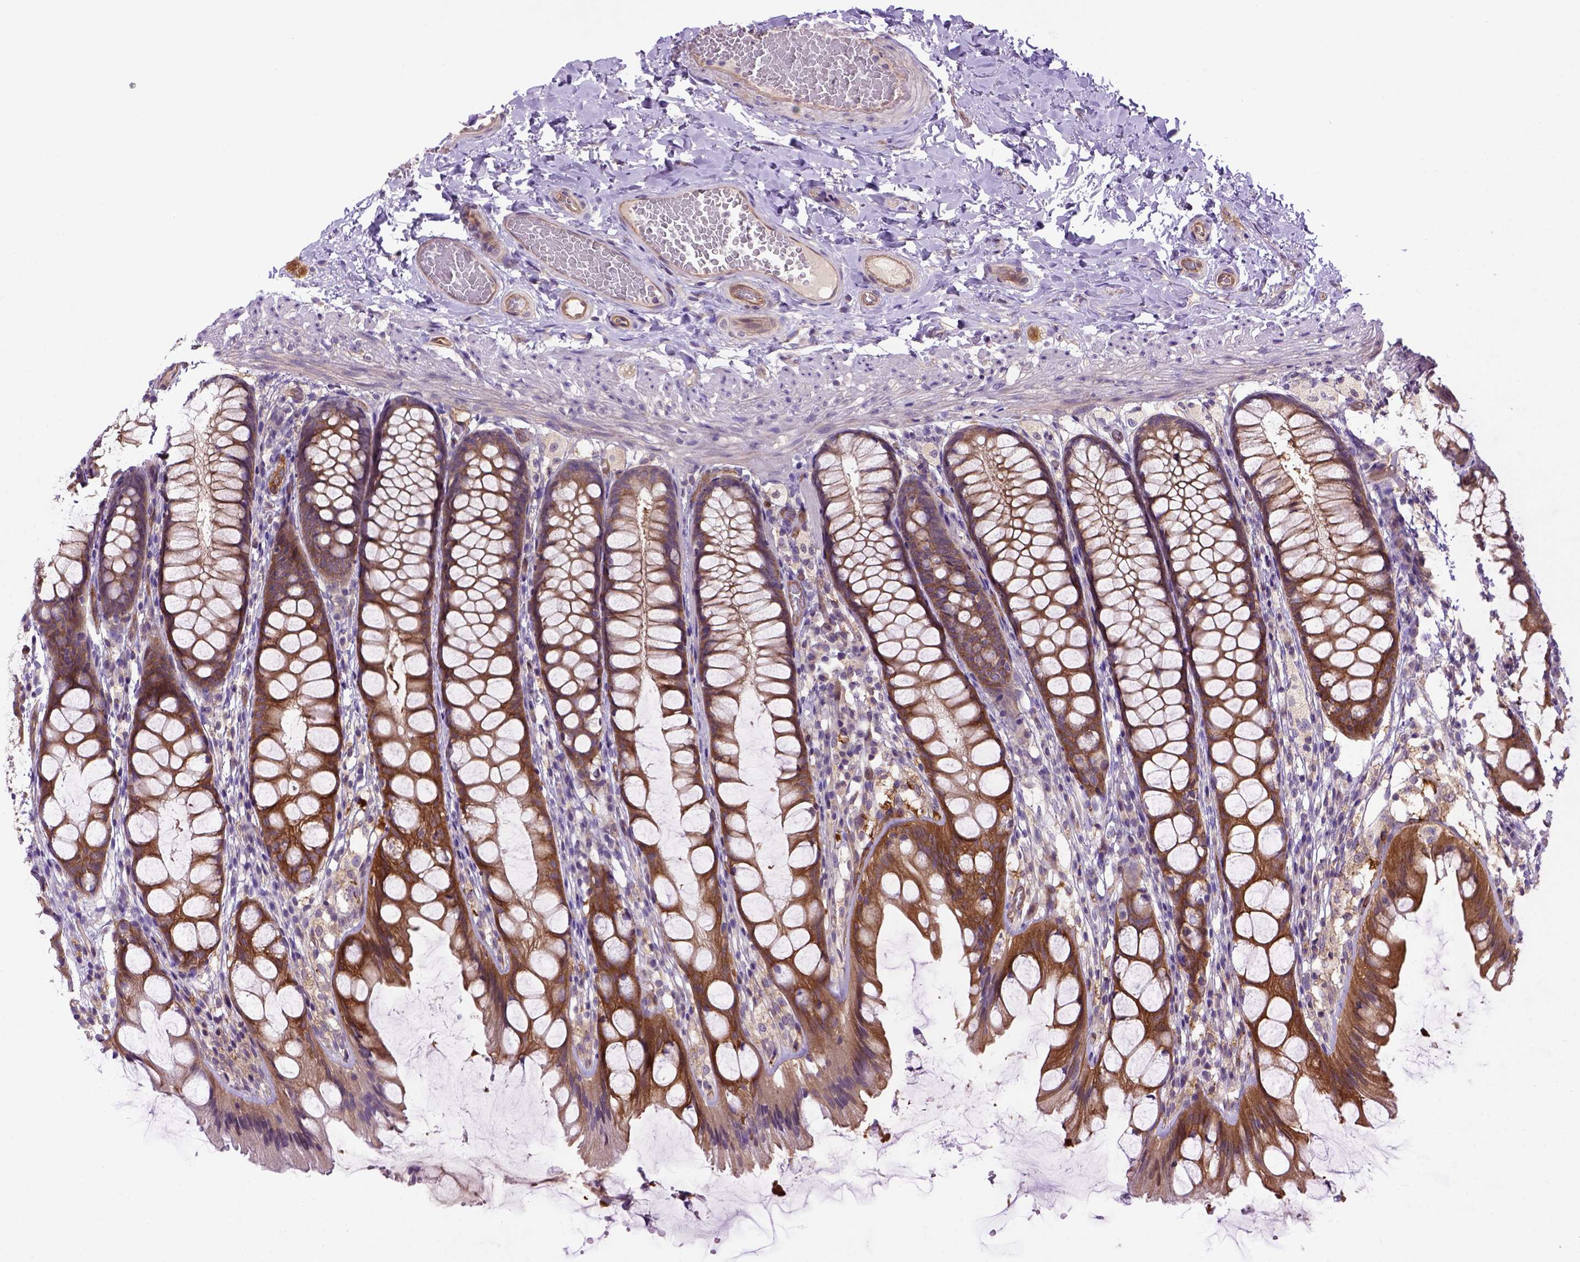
{"staining": {"intensity": "moderate", "quantity": ">75%", "location": "cytoplasmic/membranous"}, "tissue": "colon", "cell_type": "Endothelial cells", "image_type": "normal", "snomed": [{"axis": "morphology", "description": "Normal tissue, NOS"}, {"axis": "topography", "description": "Colon"}], "caption": "Endothelial cells reveal medium levels of moderate cytoplasmic/membranous staining in about >75% of cells in normal human colon. The protein of interest is shown in brown color, while the nuclei are stained blue.", "gene": "CASKIN2", "patient": {"sex": "male", "age": 47}}